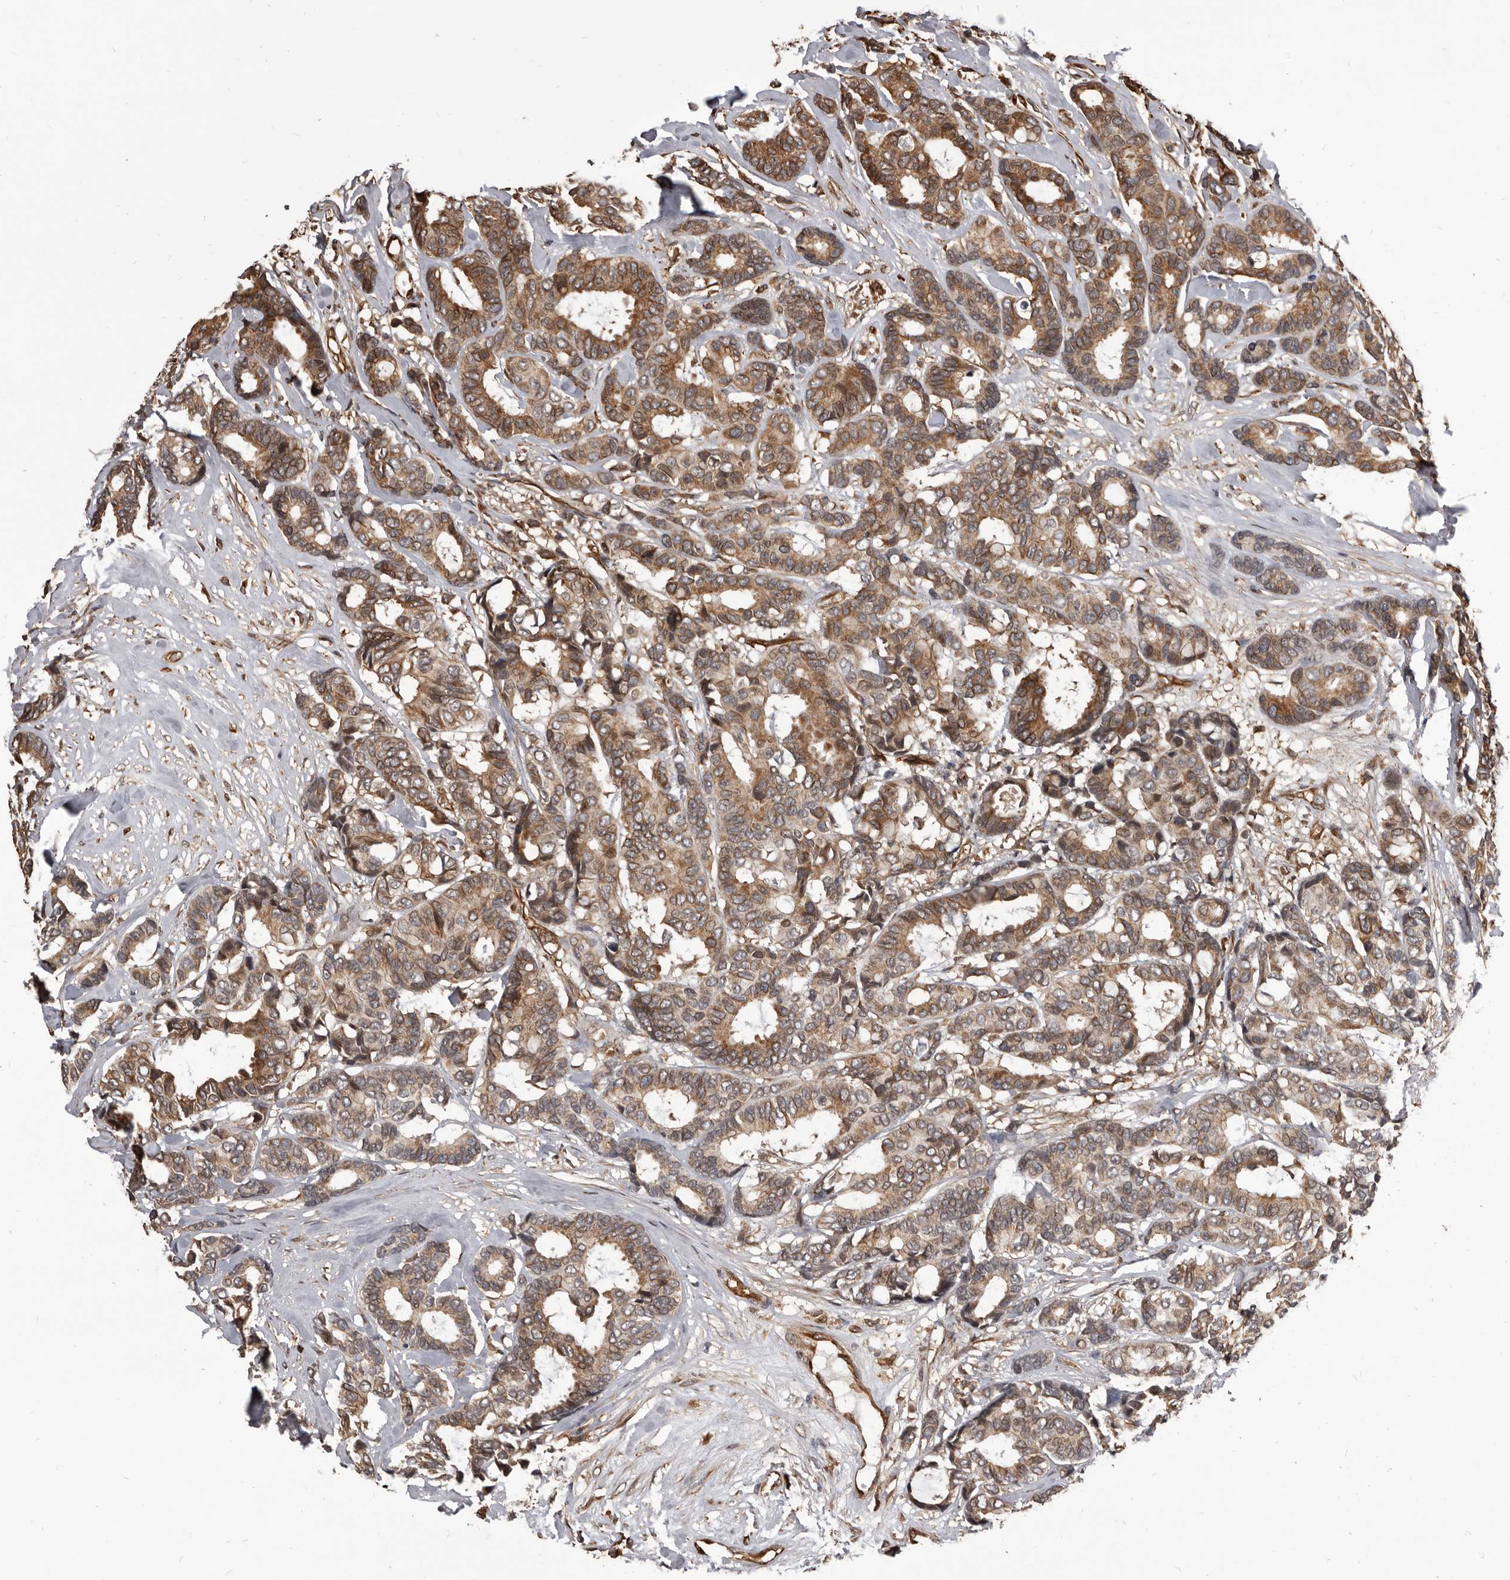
{"staining": {"intensity": "moderate", "quantity": ">75%", "location": "cytoplasmic/membranous"}, "tissue": "breast cancer", "cell_type": "Tumor cells", "image_type": "cancer", "snomed": [{"axis": "morphology", "description": "Duct carcinoma"}, {"axis": "topography", "description": "Breast"}], "caption": "Moderate cytoplasmic/membranous protein expression is seen in about >75% of tumor cells in breast intraductal carcinoma.", "gene": "ADAMTS20", "patient": {"sex": "female", "age": 87}}